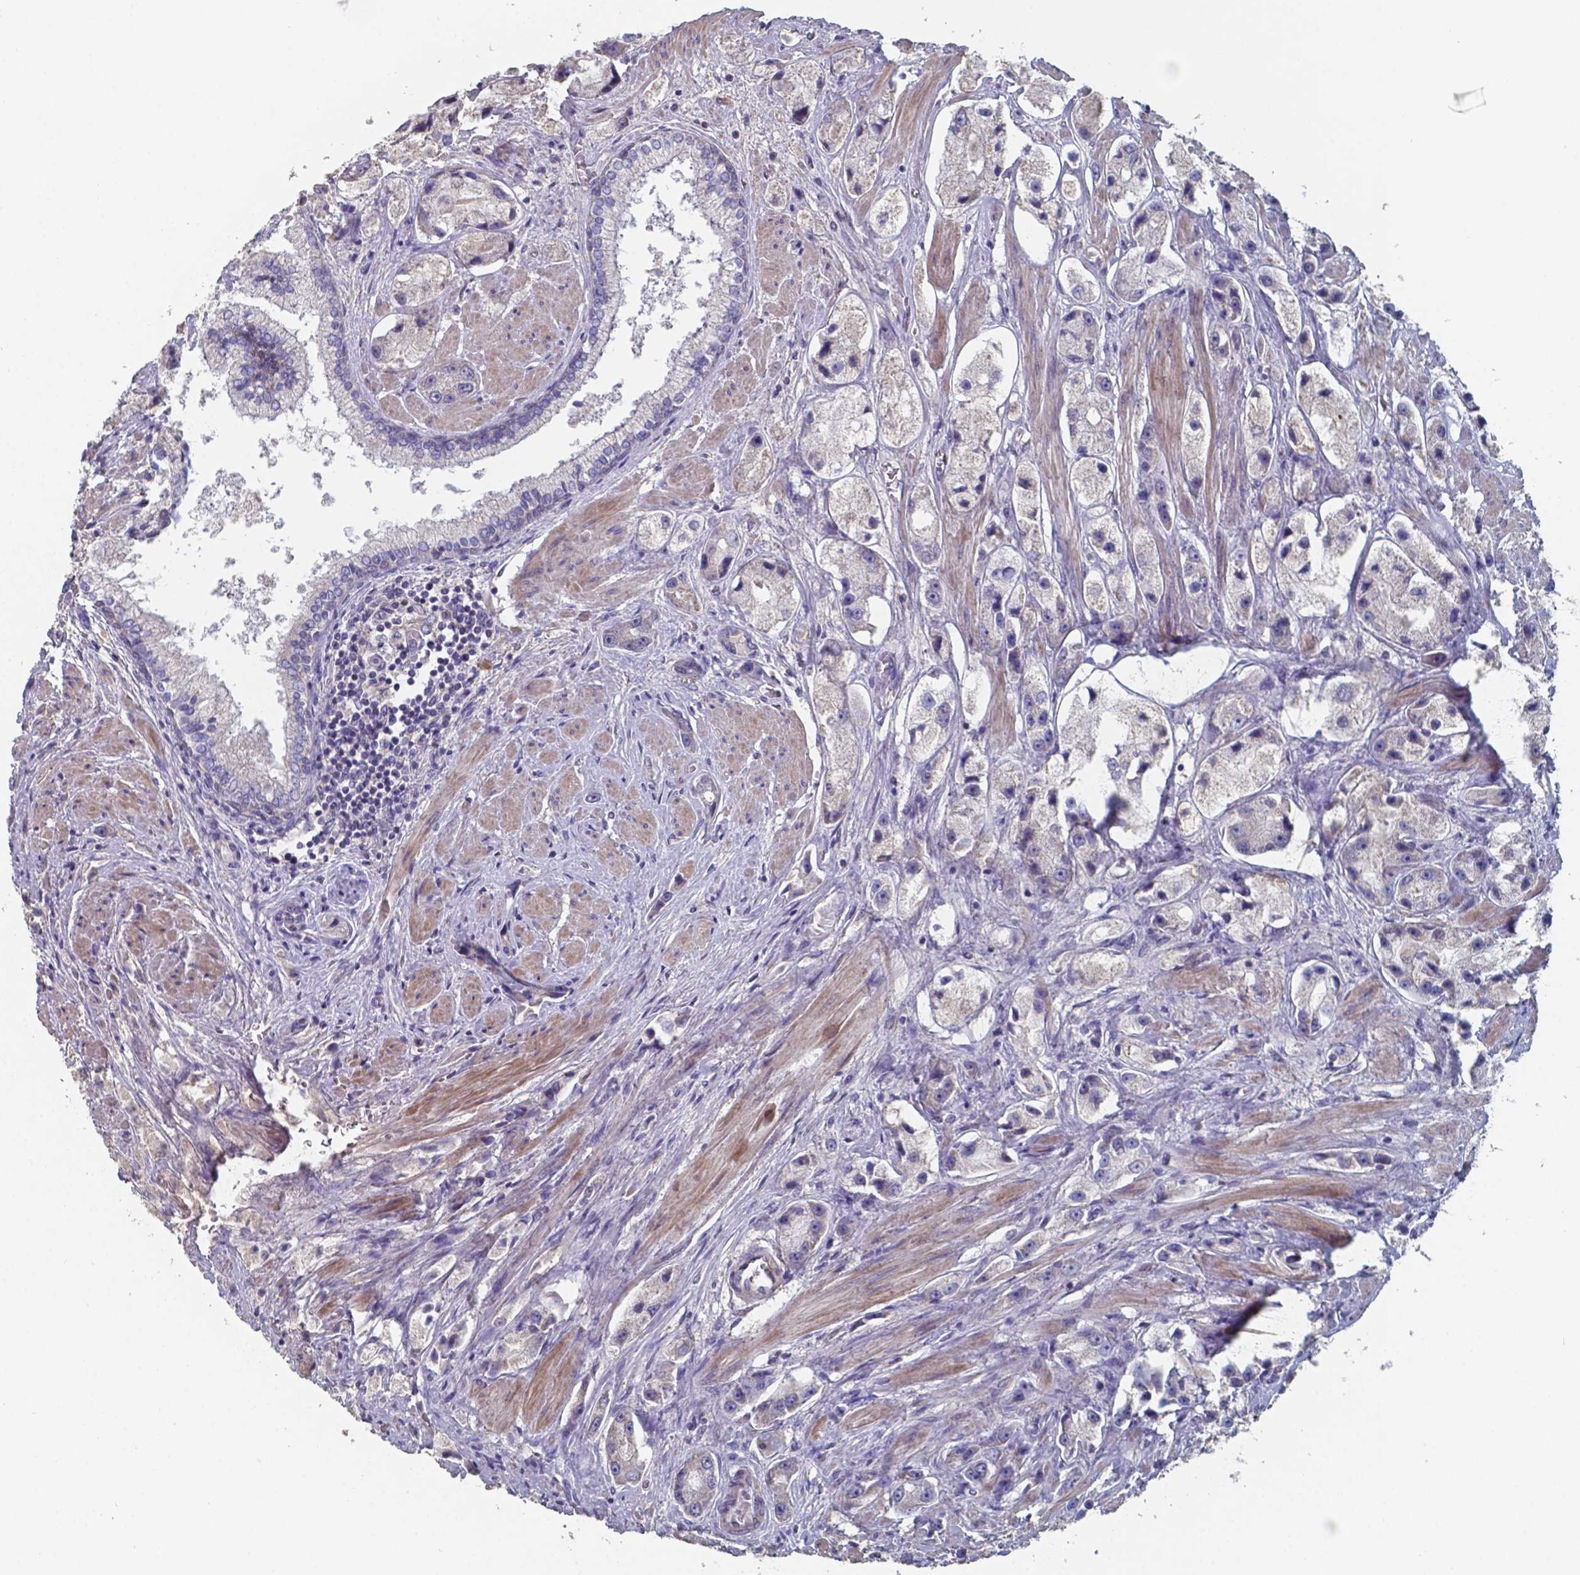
{"staining": {"intensity": "negative", "quantity": "none", "location": "none"}, "tissue": "prostate cancer", "cell_type": "Tumor cells", "image_type": "cancer", "snomed": [{"axis": "morphology", "description": "Adenocarcinoma, High grade"}, {"axis": "topography", "description": "Prostate"}], "caption": "Tumor cells show no significant staining in prostate high-grade adenocarcinoma.", "gene": "FOXJ1", "patient": {"sex": "male", "age": 67}}